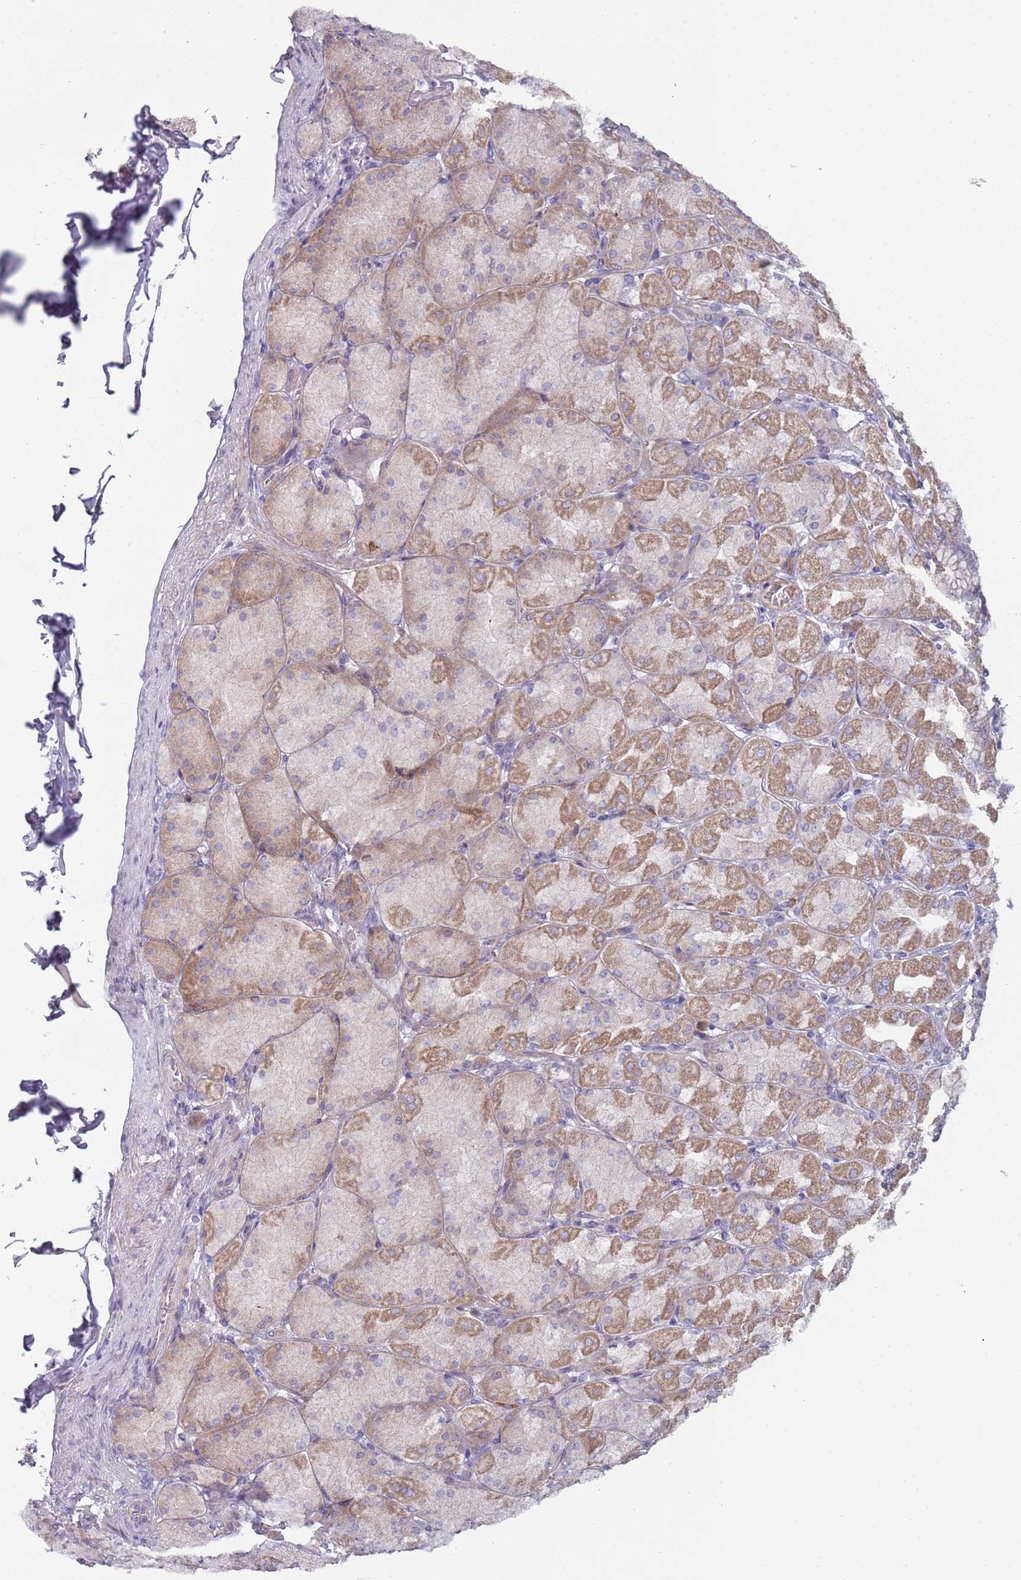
{"staining": {"intensity": "moderate", "quantity": "25%-75%", "location": "cytoplasmic/membranous"}, "tissue": "stomach", "cell_type": "Glandular cells", "image_type": "normal", "snomed": [{"axis": "morphology", "description": "Normal tissue, NOS"}, {"axis": "topography", "description": "Stomach, upper"}], "caption": "Glandular cells demonstrate moderate cytoplasmic/membranous staining in approximately 25%-75% of cells in unremarkable stomach. The protein is stained brown, and the nuclei are stained in blue (DAB IHC with brightfield microscopy, high magnification).", "gene": "PRAC1", "patient": {"sex": "female", "age": 56}}